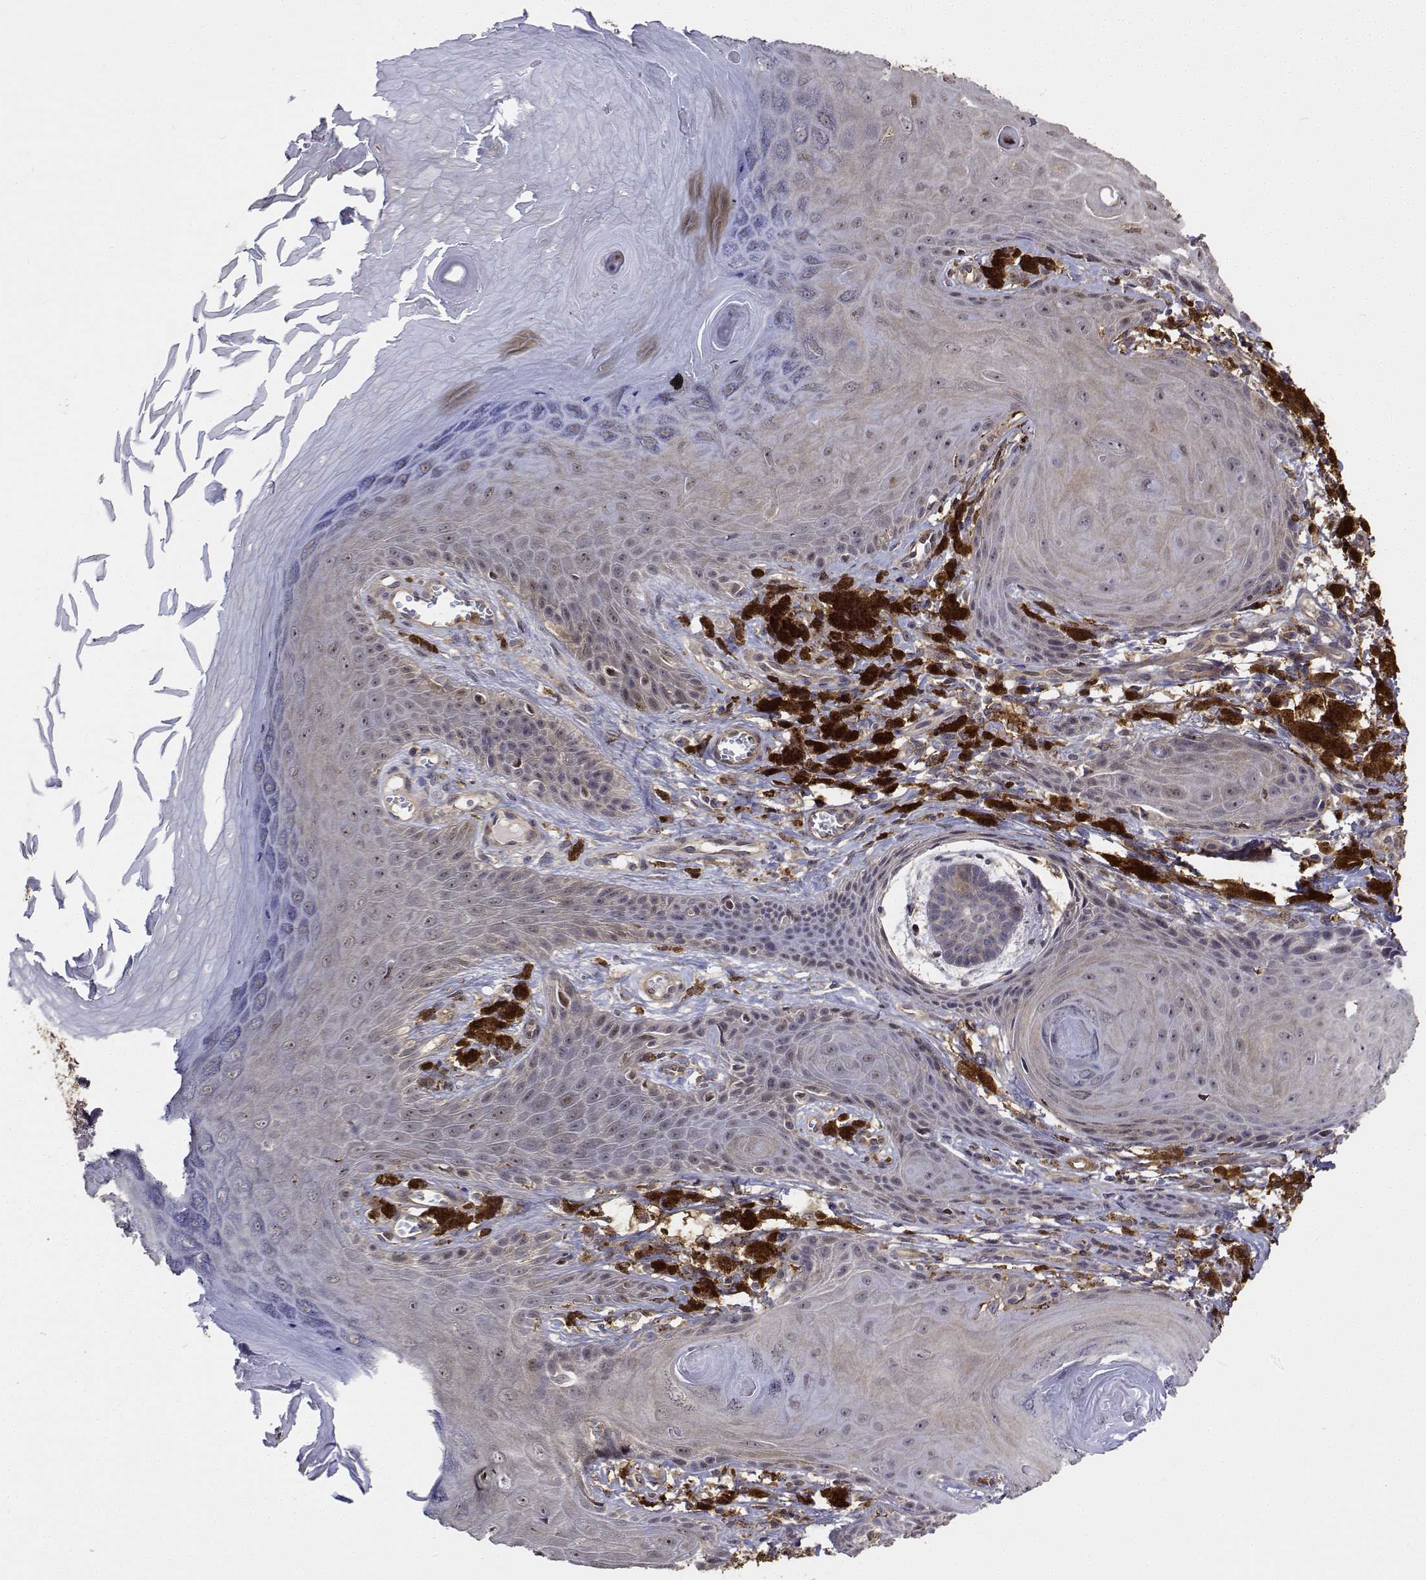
{"staining": {"intensity": "weak", "quantity": "<25%", "location": "nuclear"}, "tissue": "melanoma", "cell_type": "Tumor cells", "image_type": "cancer", "snomed": [{"axis": "morphology", "description": "Malignant melanoma, NOS"}, {"axis": "topography", "description": "Skin"}], "caption": "The immunohistochemistry image has no significant expression in tumor cells of malignant melanoma tissue.", "gene": "PCID2", "patient": {"sex": "female", "age": 80}}